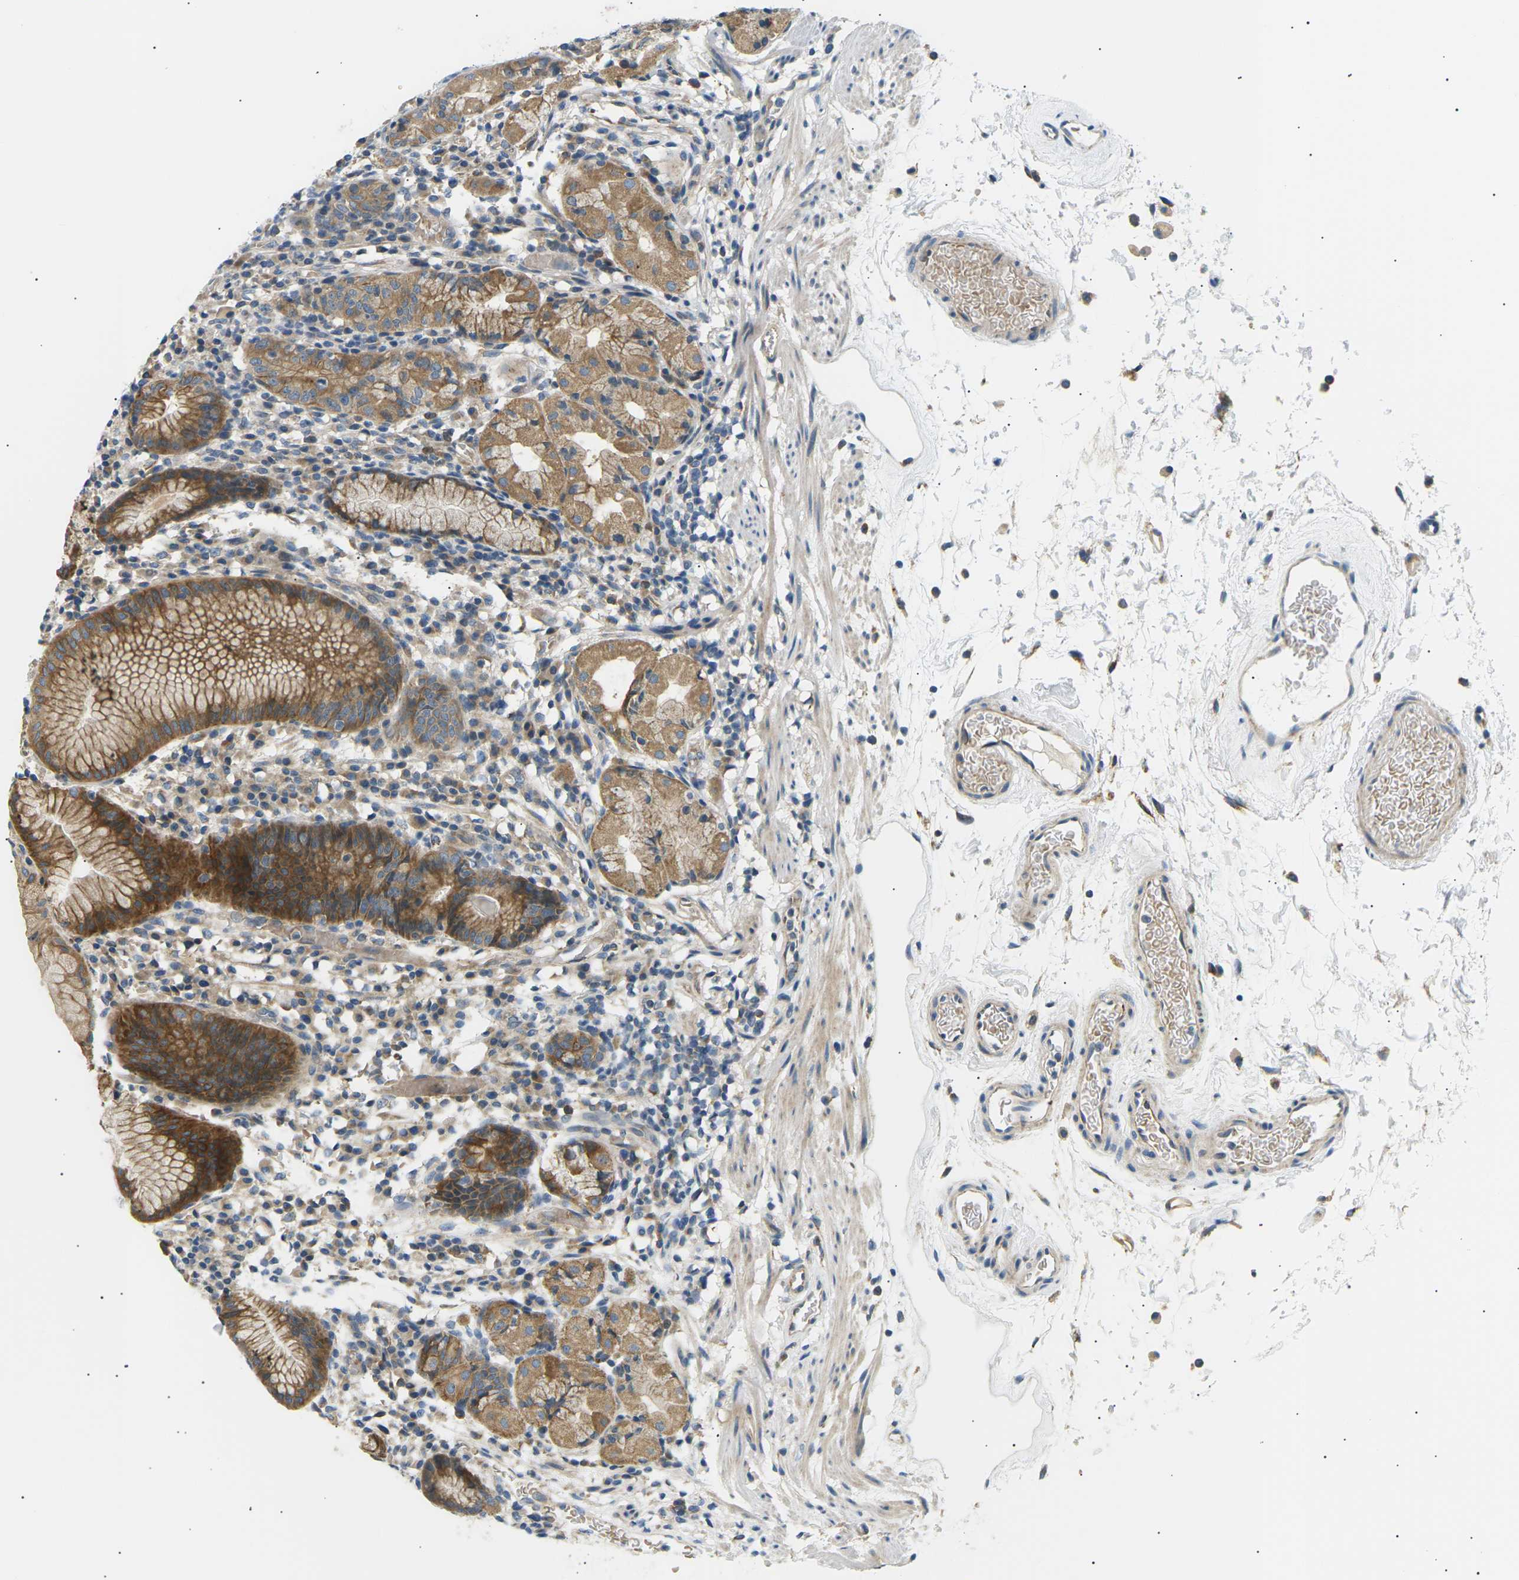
{"staining": {"intensity": "moderate", "quantity": ">75%", "location": "cytoplasmic/membranous"}, "tissue": "stomach", "cell_type": "Glandular cells", "image_type": "normal", "snomed": [{"axis": "morphology", "description": "Normal tissue, NOS"}, {"axis": "topography", "description": "Stomach"}, {"axis": "topography", "description": "Stomach, lower"}], "caption": "Protein staining shows moderate cytoplasmic/membranous expression in about >75% of glandular cells in unremarkable stomach.", "gene": "TBC1D8", "patient": {"sex": "female", "age": 75}}